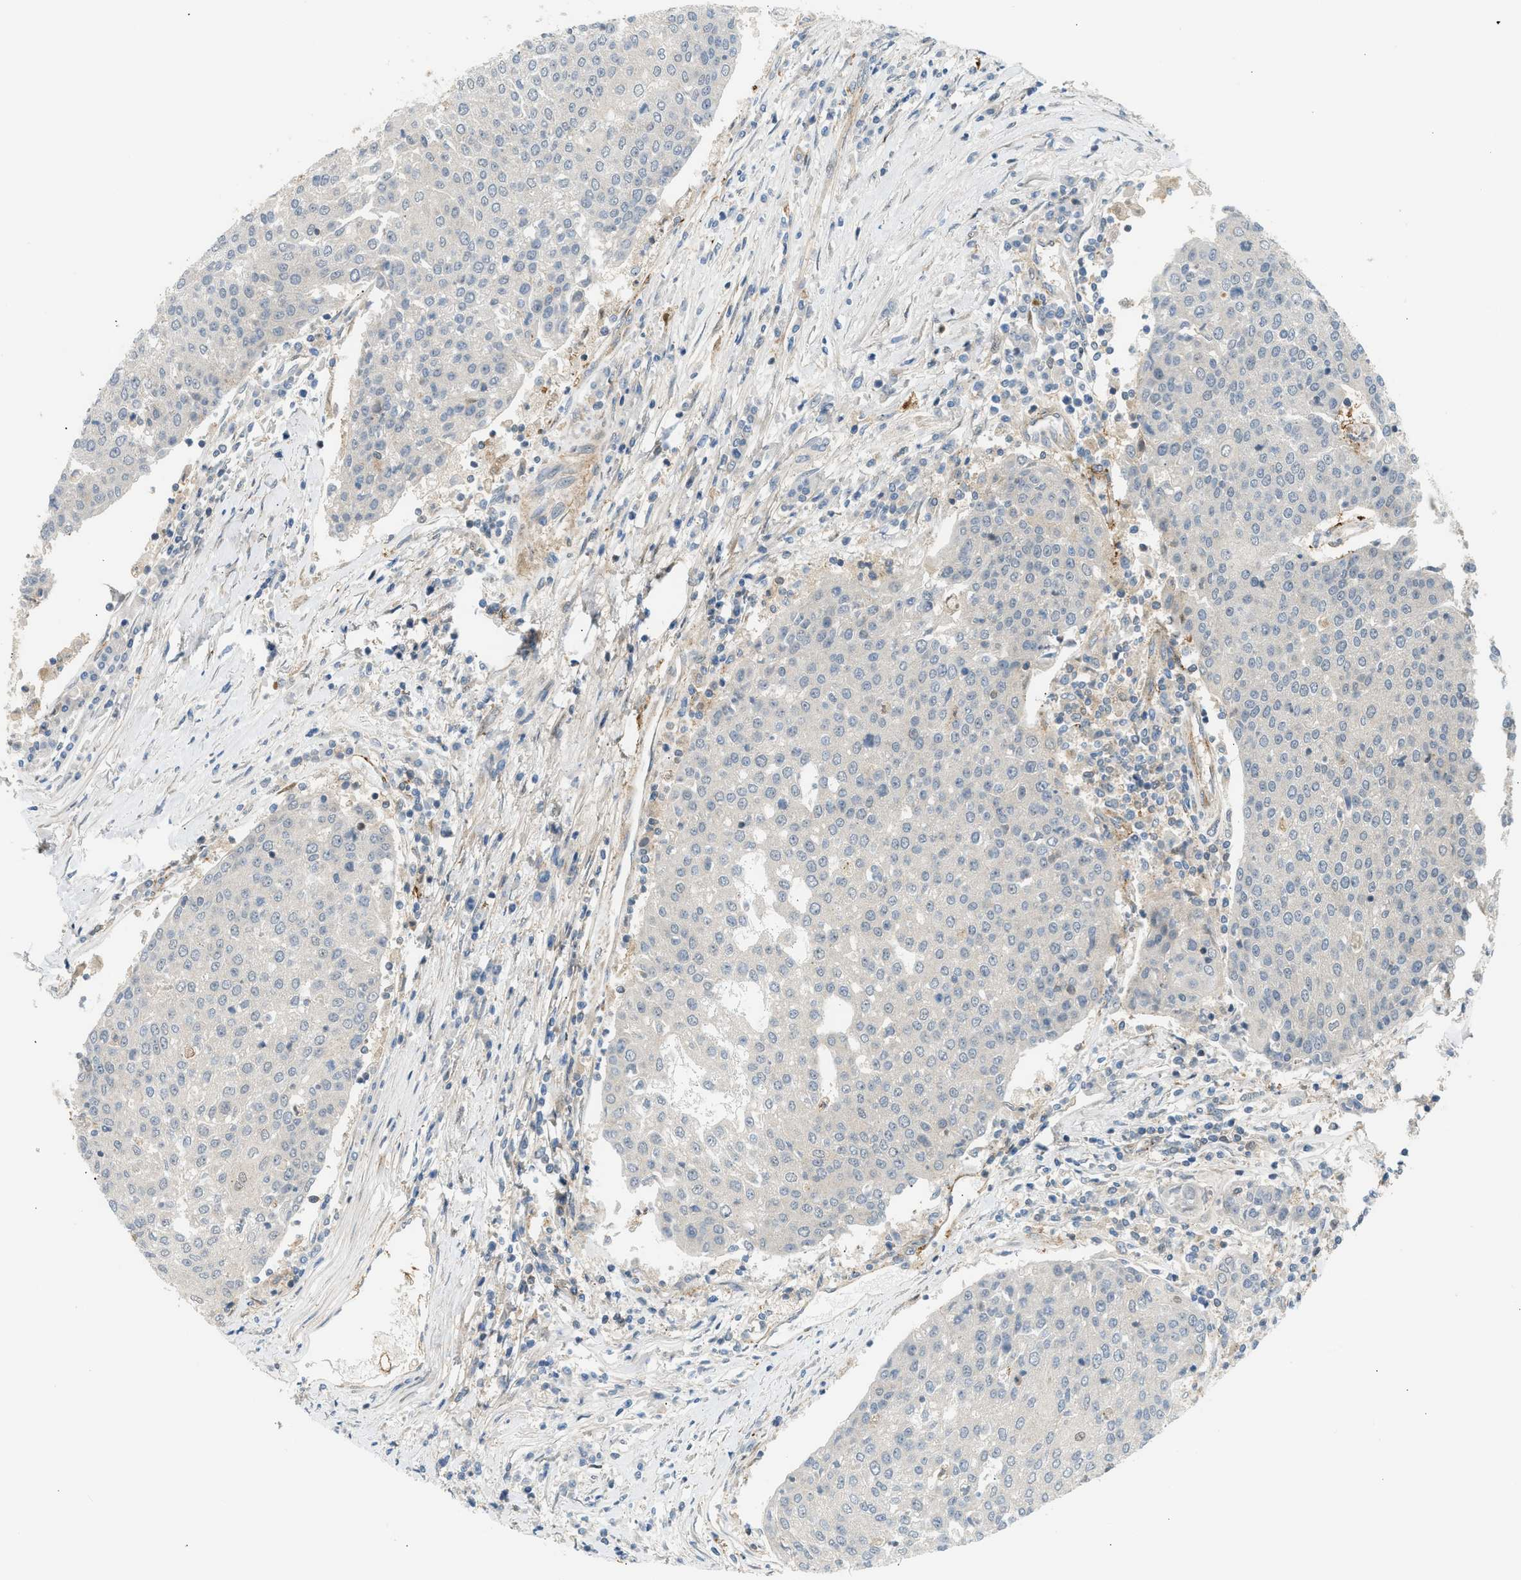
{"staining": {"intensity": "negative", "quantity": "none", "location": "none"}, "tissue": "urothelial cancer", "cell_type": "Tumor cells", "image_type": "cancer", "snomed": [{"axis": "morphology", "description": "Urothelial carcinoma, High grade"}, {"axis": "topography", "description": "Urinary bladder"}], "caption": "The immunohistochemistry image has no significant positivity in tumor cells of high-grade urothelial carcinoma tissue. The staining was performed using DAB to visualize the protein expression in brown, while the nuclei were stained in blue with hematoxylin (Magnification: 20x).", "gene": "EDNRA", "patient": {"sex": "female", "age": 85}}